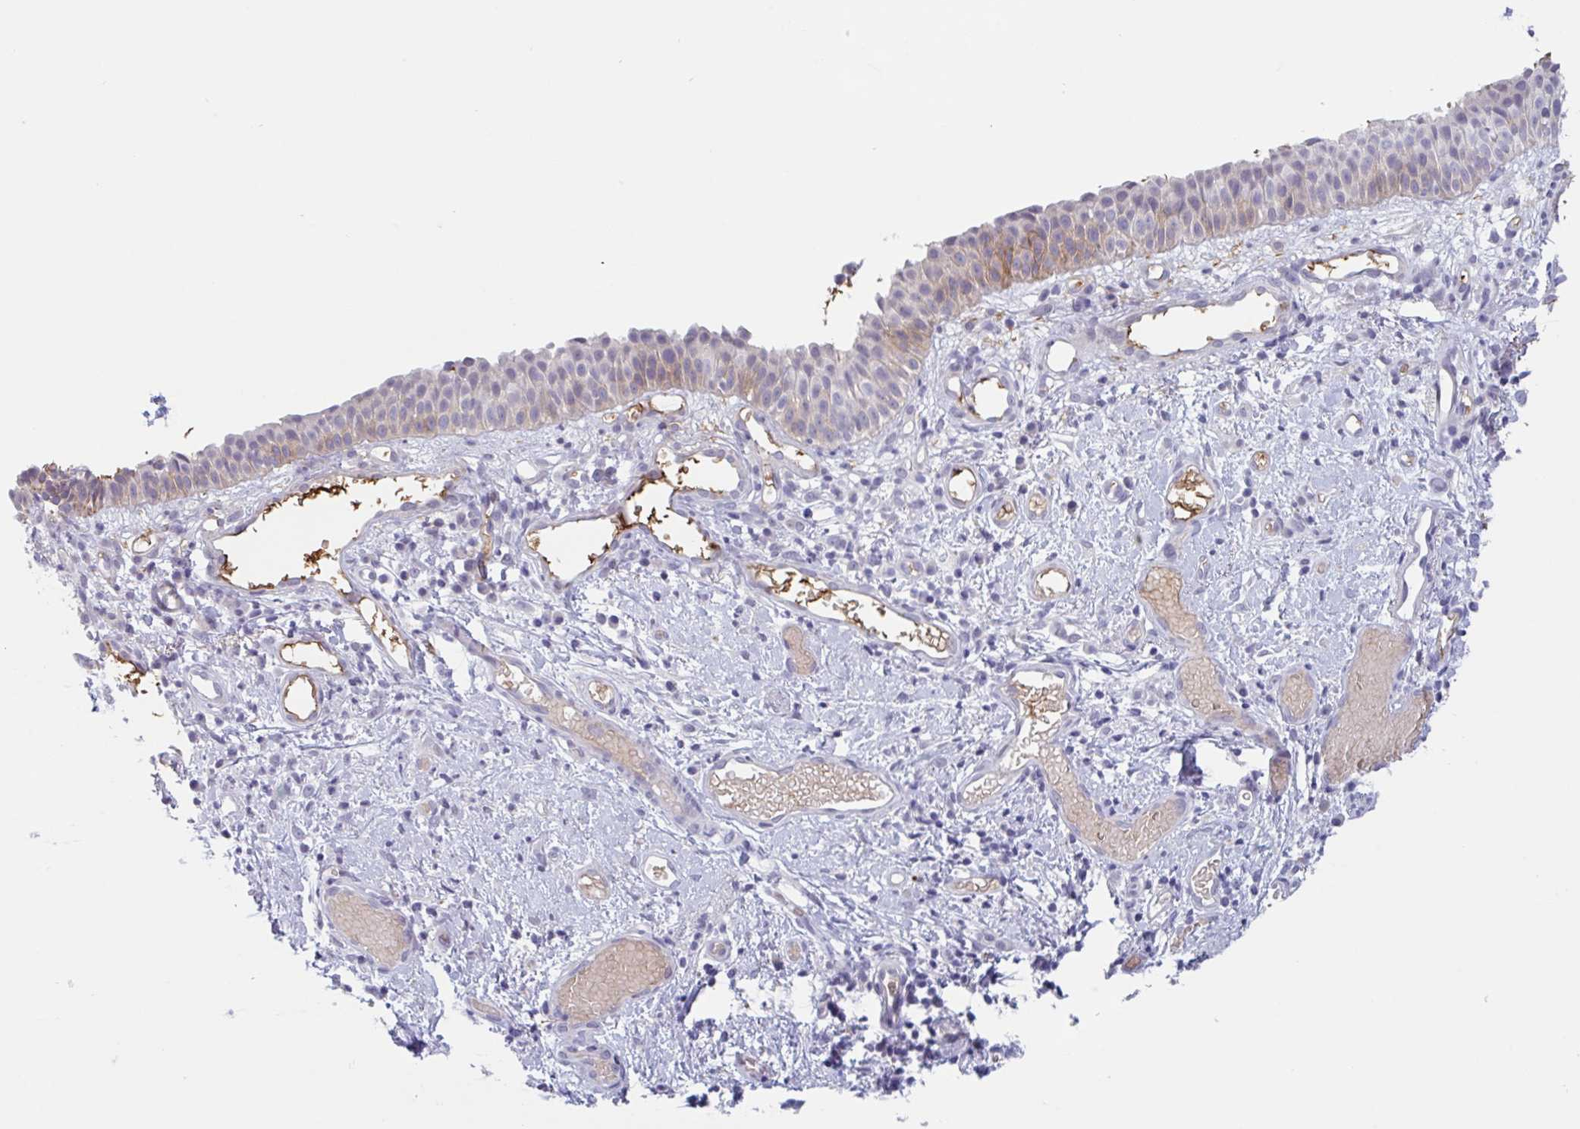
{"staining": {"intensity": "moderate", "quantity": "<25%", "location": "cytoplasmic/membranous"}, "tissue": "nasopharynx", "cell_type": "Respiratory epithelial cells", "image_type": "normal", "snomed": [{"axis": "morphology", "description": "Normal tissue, NOS"}, {"axis": "morphology", "description": "Inflammation, NOS"}, {"axis": "topography", "description": "Nasopharynx"}], "caption": "This photomicrograph demonstrates benign nasopharynx stained with IHC to label a protein in brown. The cytoplasmic/membranous of respiratory epithelial cells show moderate positivity for the protein. Nuclei are counter-stained blue.", "gene": "RHAG", "patient": {"sex": "male", "age": 54}}